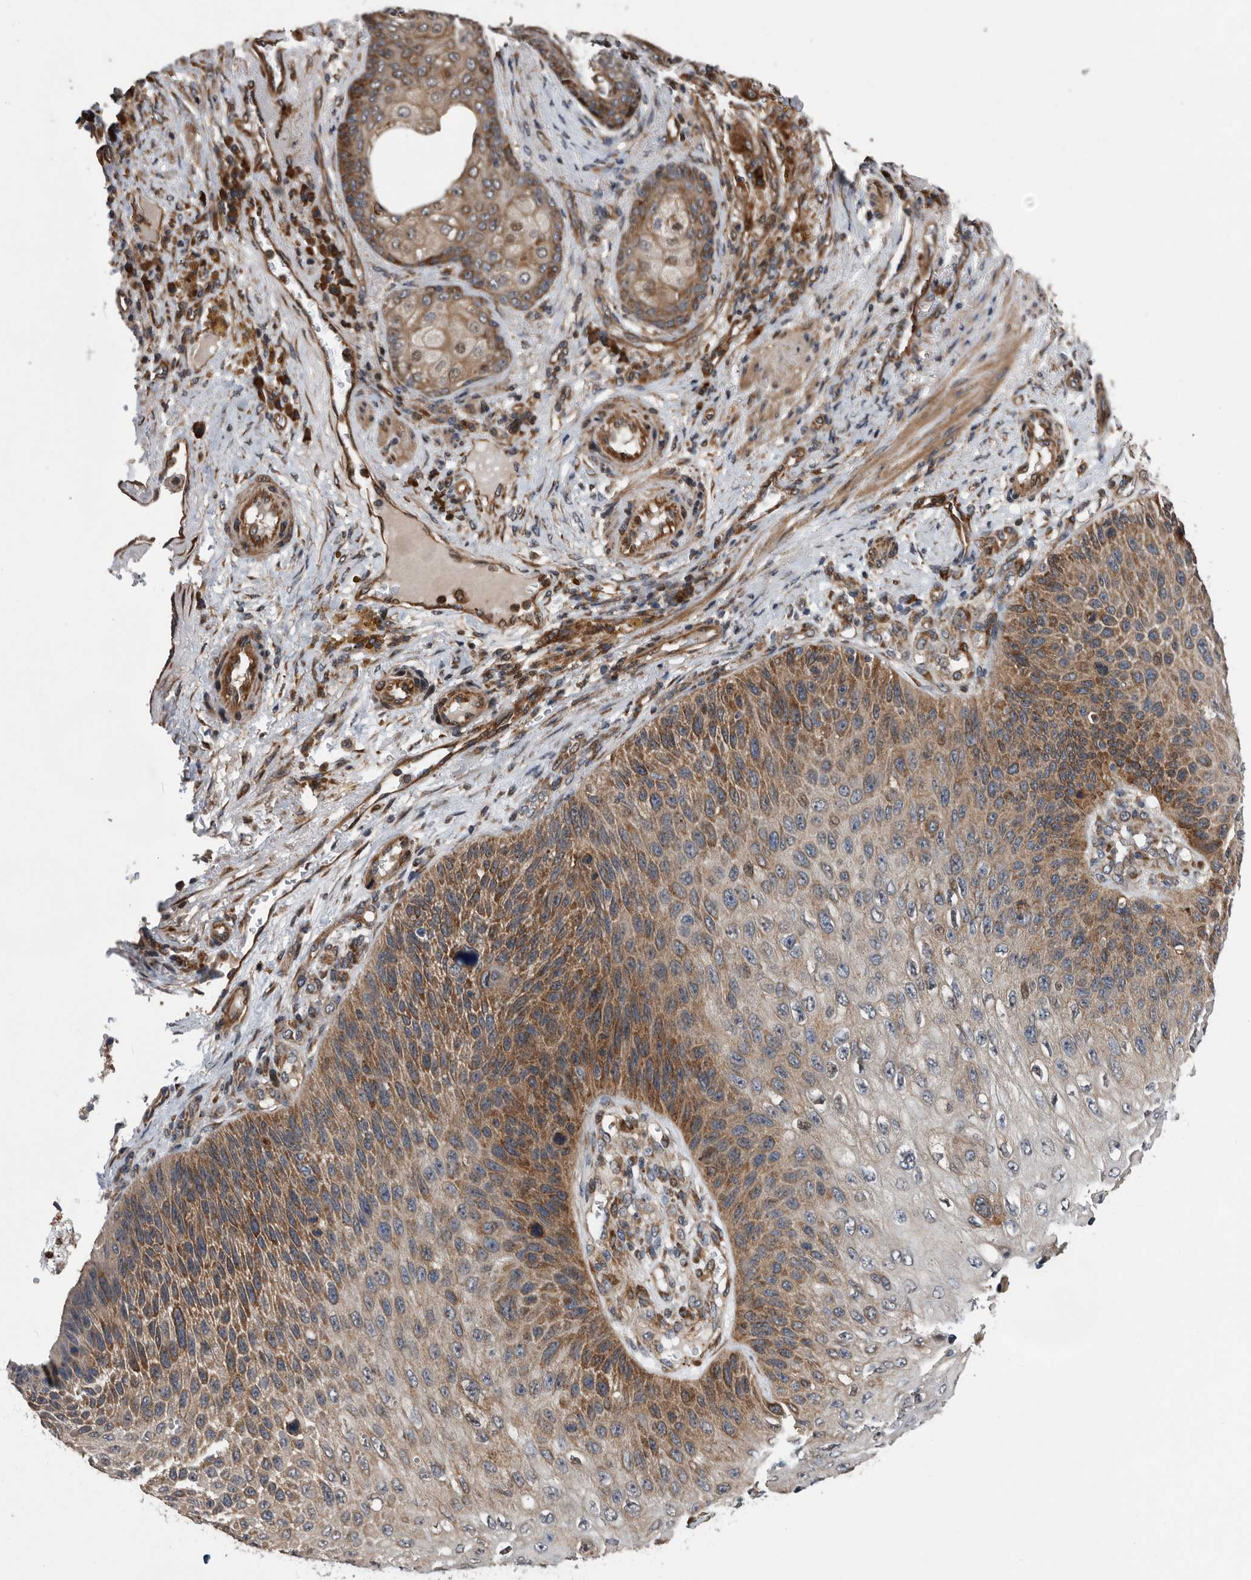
{"staining": {"intensity": "moderate", "quantity": "25%-75%", "location": "cytoplasmic/membranous"}, "tissue": "skin cancer", "cell_type": "Tumor cells", "image_type": "cancer", "snomed": [{"axis": "morphology", "description": "Squamous cell carcinoma, NOS"}, {"axis": "topography", "description": "Skin"}], "caption": "Human skin squamous cell carcinoma stained for a protein (brown) demonstrates moderate cytoplasmic/membranous positive positivity in about 25%-75% of tumor cells.", "gene": "SERINC2", "patient": {"sex": "female", "age": 88}}